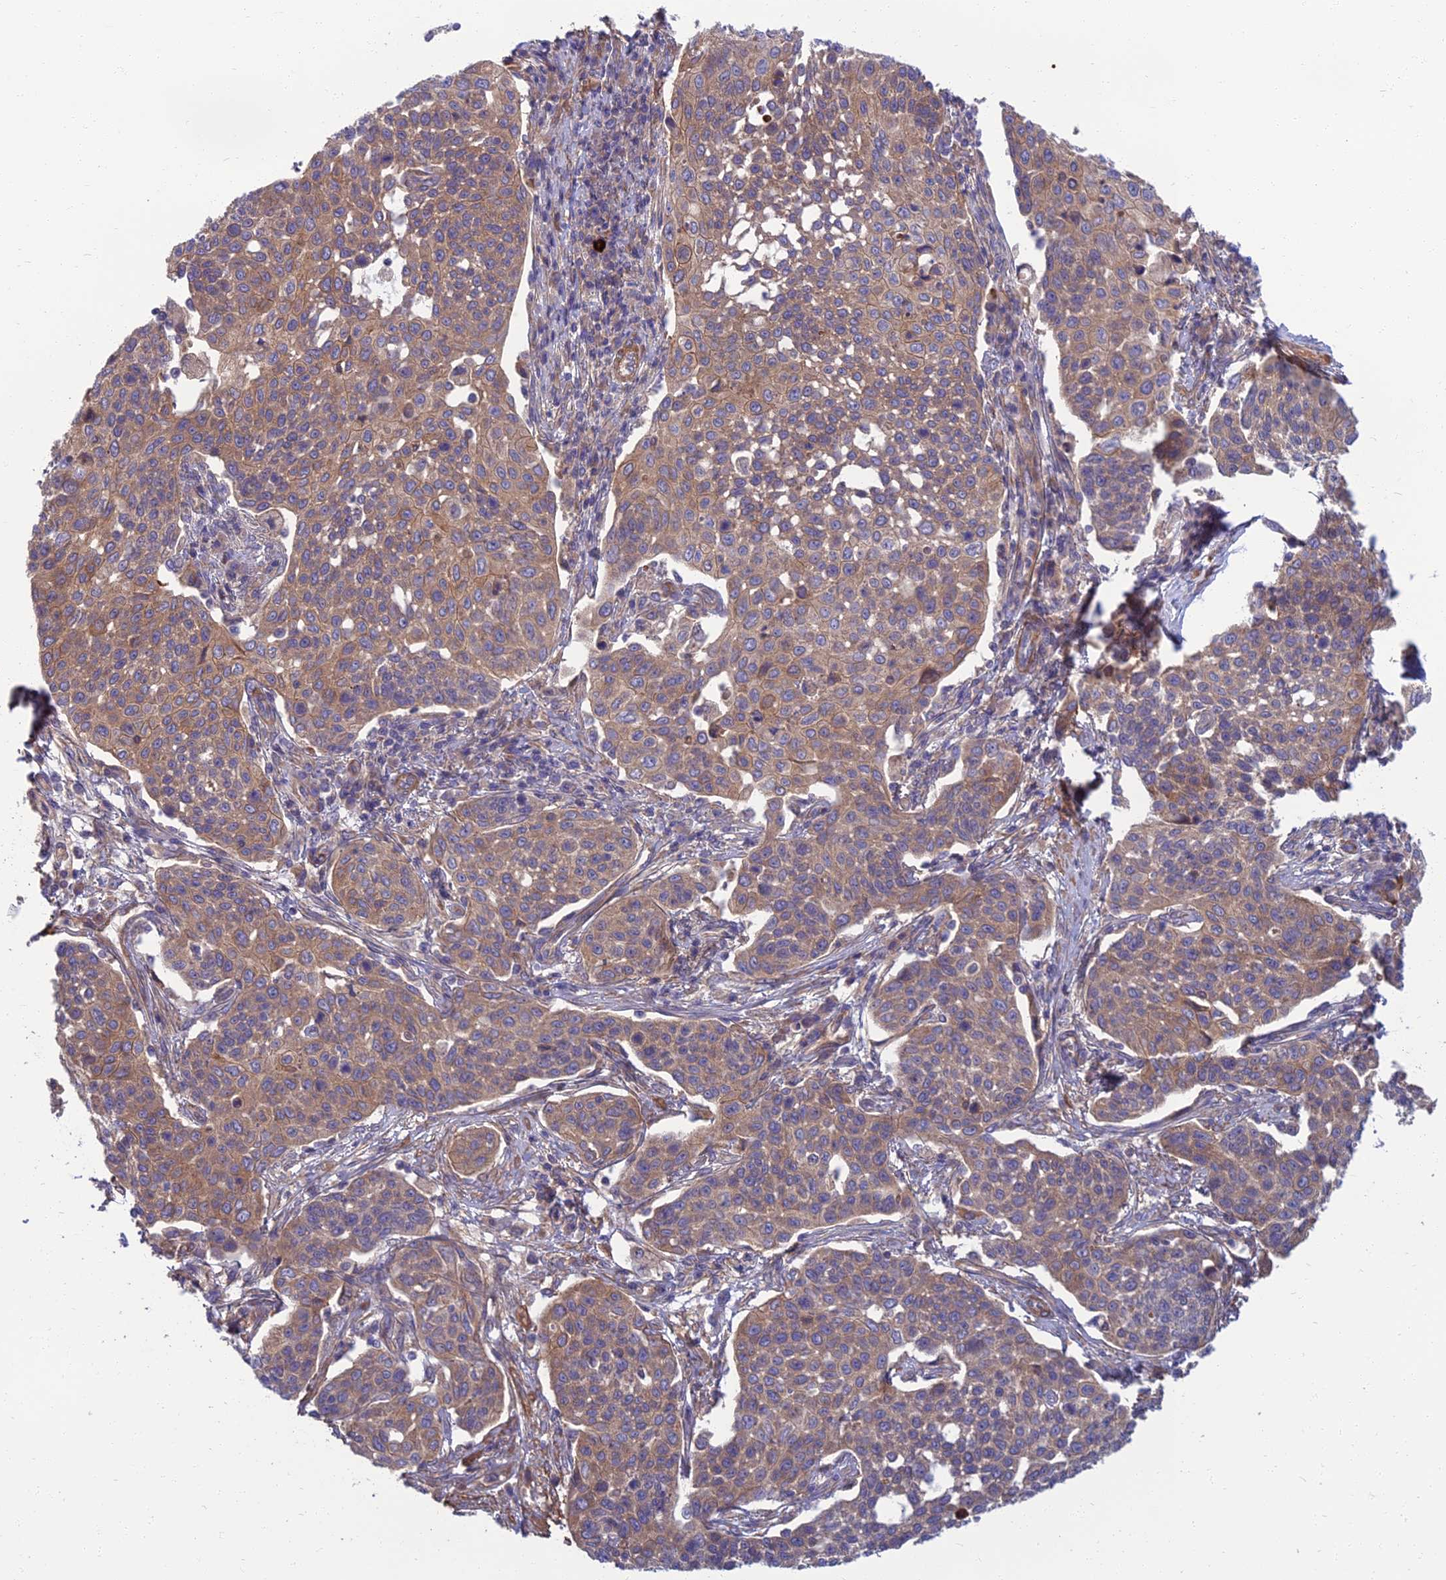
{"staining": {"intensity": "moderate", "quantity": ">75%", "location": "cytoplasmic/membranous"}, "tissue": "cervical cancer", "cell_type": "Tumor cells", "image_type": "cancer", "snomed": [{"axis": "morphology", "description": "Squamous cell carcinoma, NOS"}, {"axis": "topography", "description": "Cervix"}], "caption": "Squamous cell carcinoma (cervical) stained for a protein (brown) reveals moderate cytoplasmic/membranous positive staining in approximately >75% of tumor cells.", "gene": "WDR24", "patient": {"sex": "female", "age": 34}}